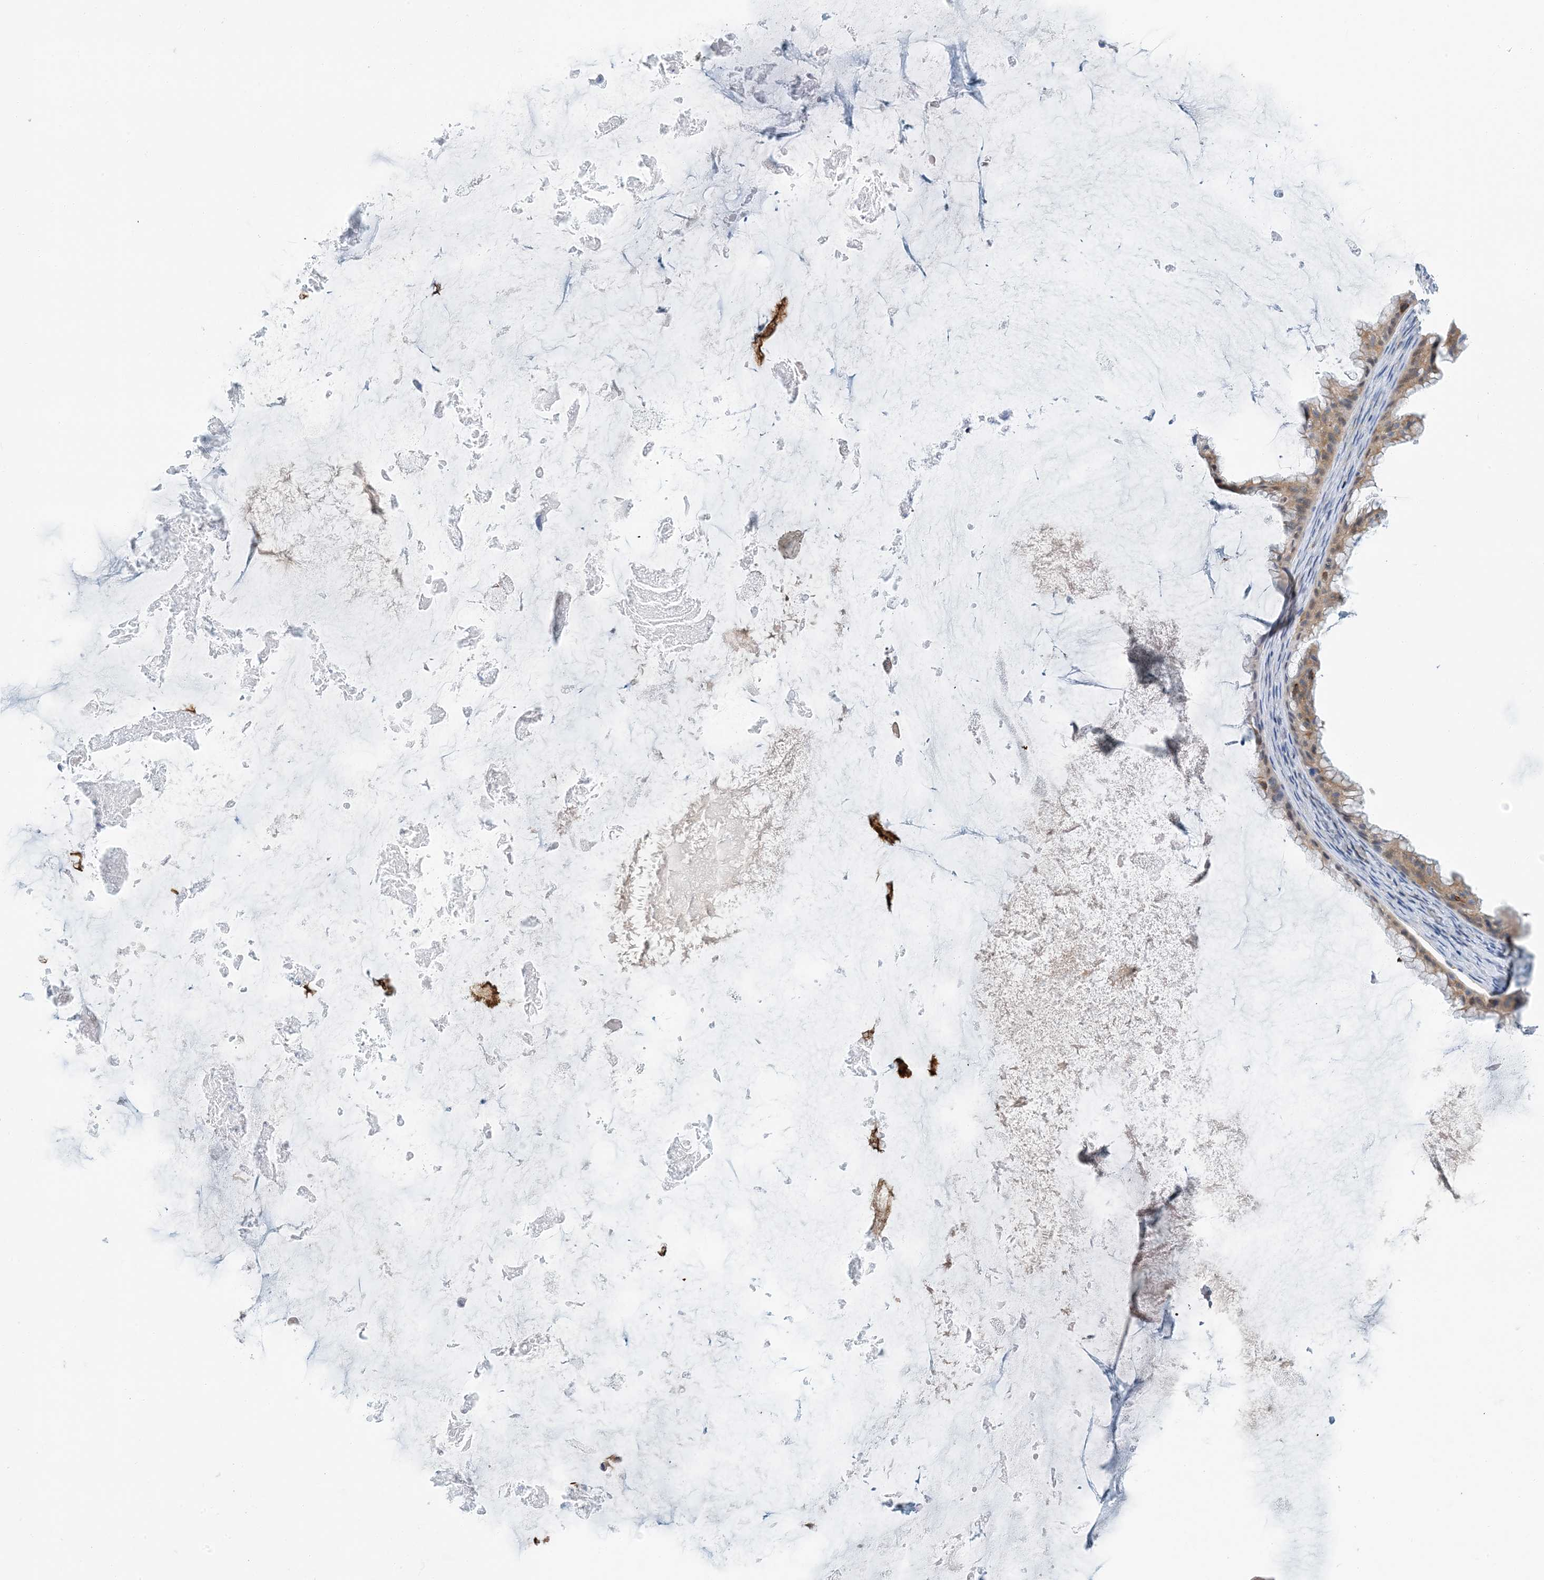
{"staining": {"intensity": "moderate", "quantity": "25%-75%", "location": "cytoplasmic/membranous"}, "tissue": "ovarian cancer", "cell_type": "Tumor cells", "image_type": "cancer", "snomed": [{"axis": "morphology", "description": "Cystadenocarcinoma, mucinous, NOS"}, {"axis": "topography", "description": "Ovary"}], "caption": "Ovarian mucinous cystadenocarcinoma stained with DAB IHC demonstrates medium levels of moderate cytoplasmic/membranous positivity in about 25%-75% of tumor cells. Using DAB (brown) and hematoxylin (blue) stains, captured at high magnification using brightfield microscopy.", "gene": "PCDHA2", "patient": {"sex": "female", "age": 61}}